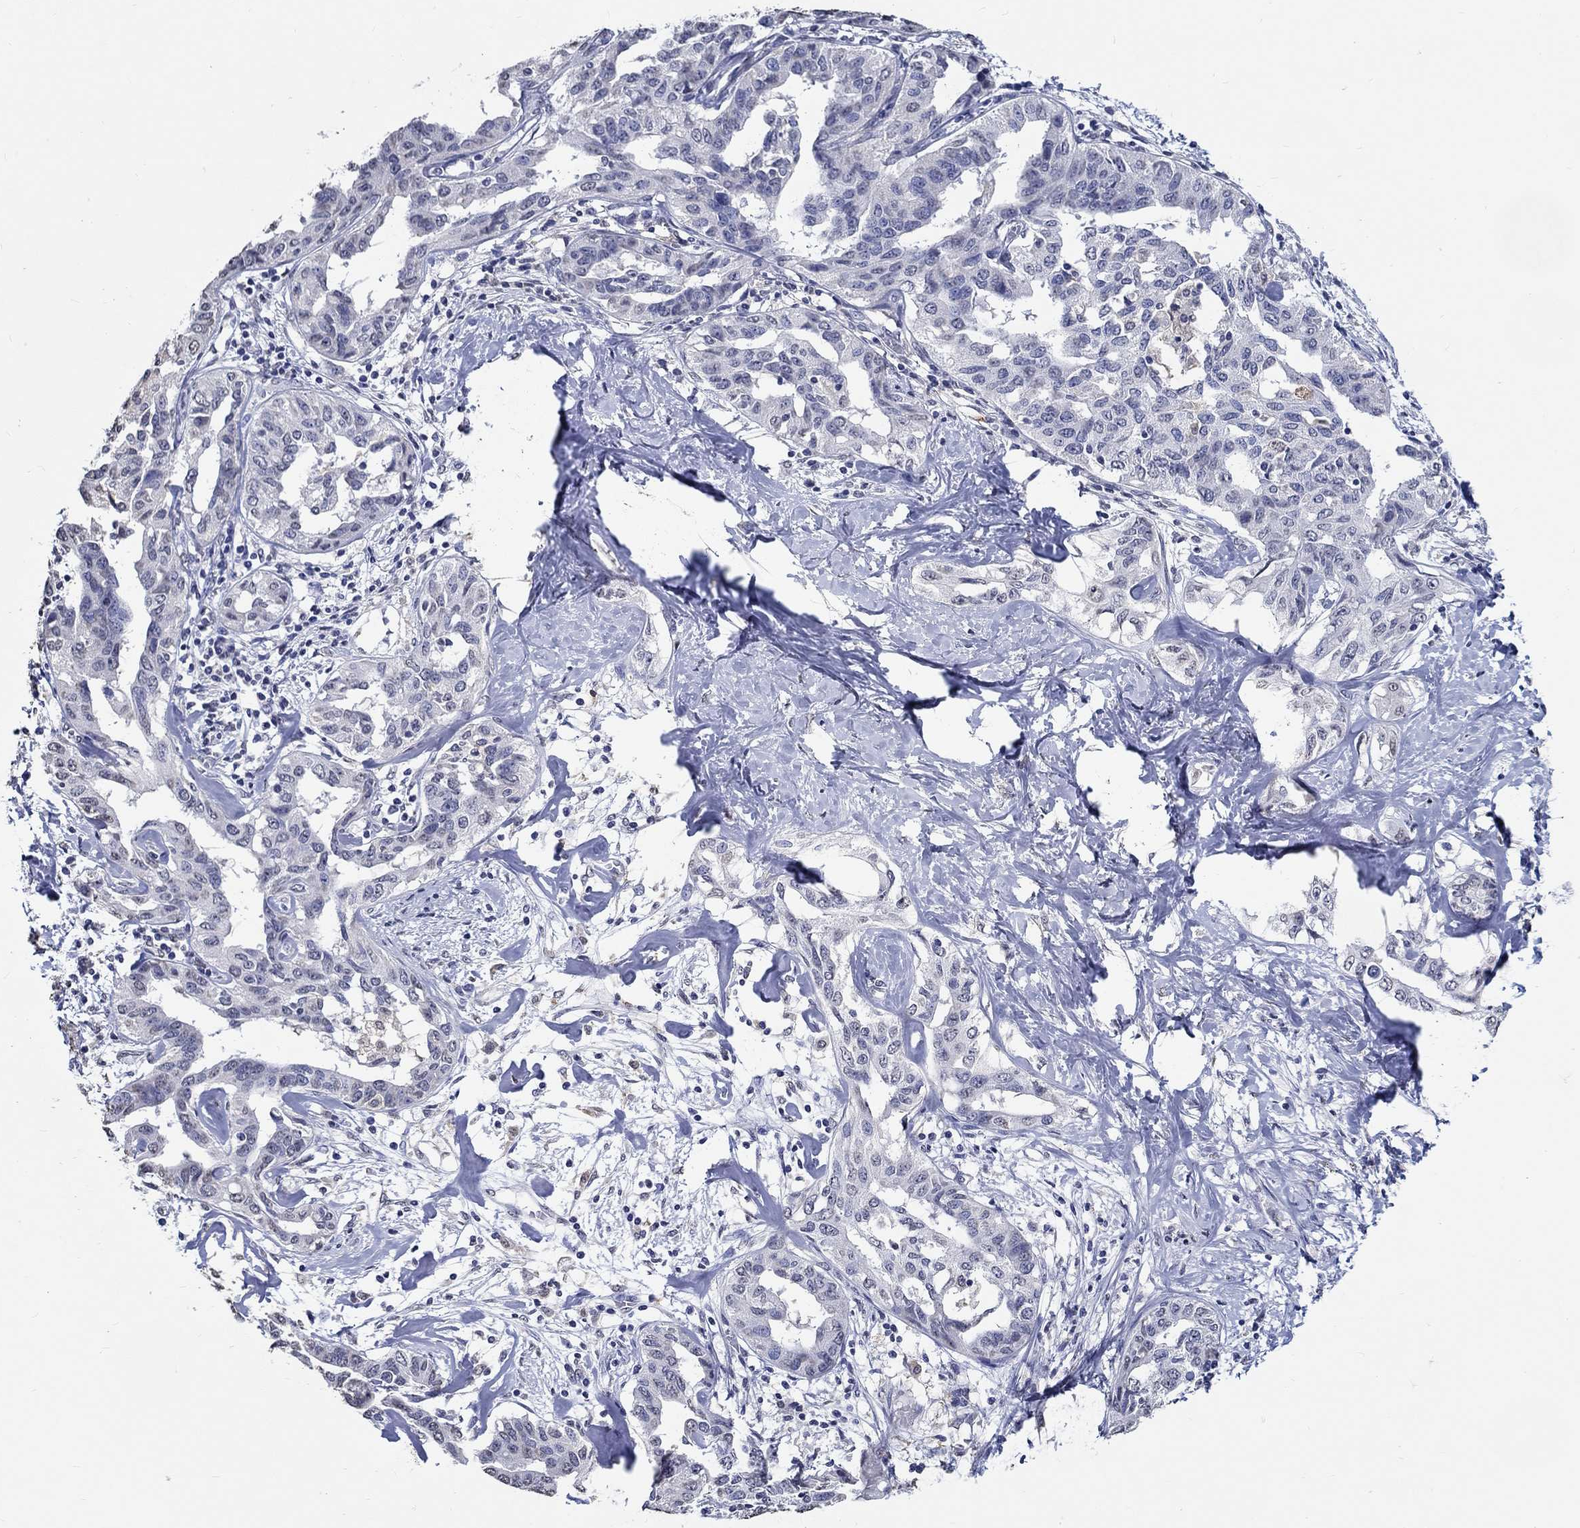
{"staining": {"intensity": "negative", "quantity": "none", "location": "none"}, "tissue": "liver cancer", "cell_type": "Tumor cells", "image_type": "cancer", "snomed": [{"axis": "morphology", "description": "Cholangiocarcinoma"}, {"axis": "topography", "description": "Liver"}], "caption": "DAB (3,3'-diaminobenzidine) immunohistochemical staining of human liver cancer exhibits no significant expression in tumor cells. (Stains: DAB immunohistochemistry with hematoxylin counter stain, Microscopy: brightfield microscopy at high magnification).", "gene": "PDE1B", "patient": {"sex": "male", "age": 59}}